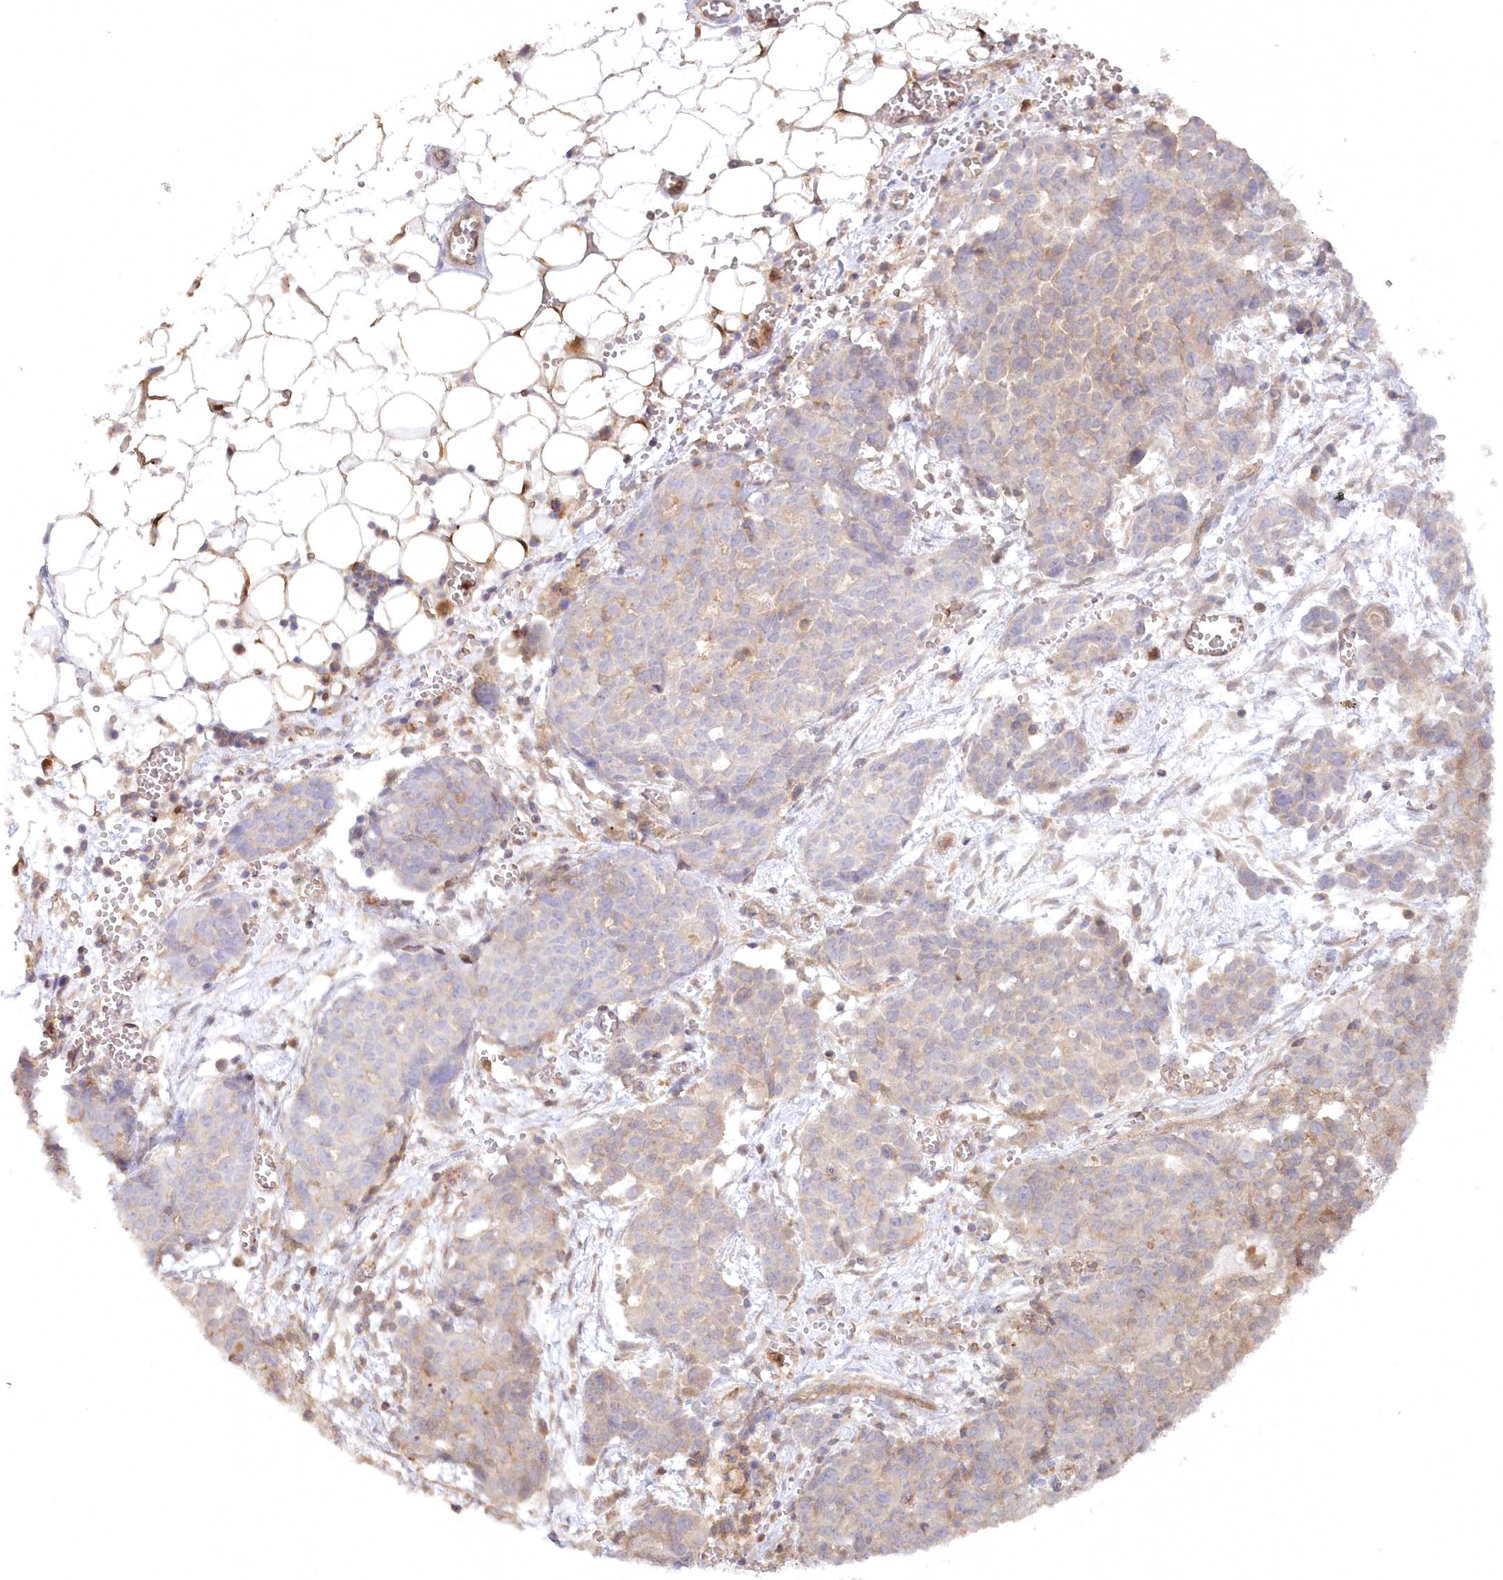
{"staining": {"intensity": "weak", "quantity": "<25%", "location": "cytoplasmic/membranous"}, "tissue": "ovarian cancer", "cell_type": "Tumor cells", "image_type": "cancer", "snomed": [{"axis": "morphology", "description": "Cystadenocarcinoma, serous, NOS"}, {"axis": "topography", "description": "Soft tissue"}, {"axis": "topography", "description": "Ovary"}], "caption": "There is no significant staining in tumor cells of serous cystadenocarcinoma (ovarian).", "gene": "GBE1", "patient": {"sex": "female", "age": 57}}